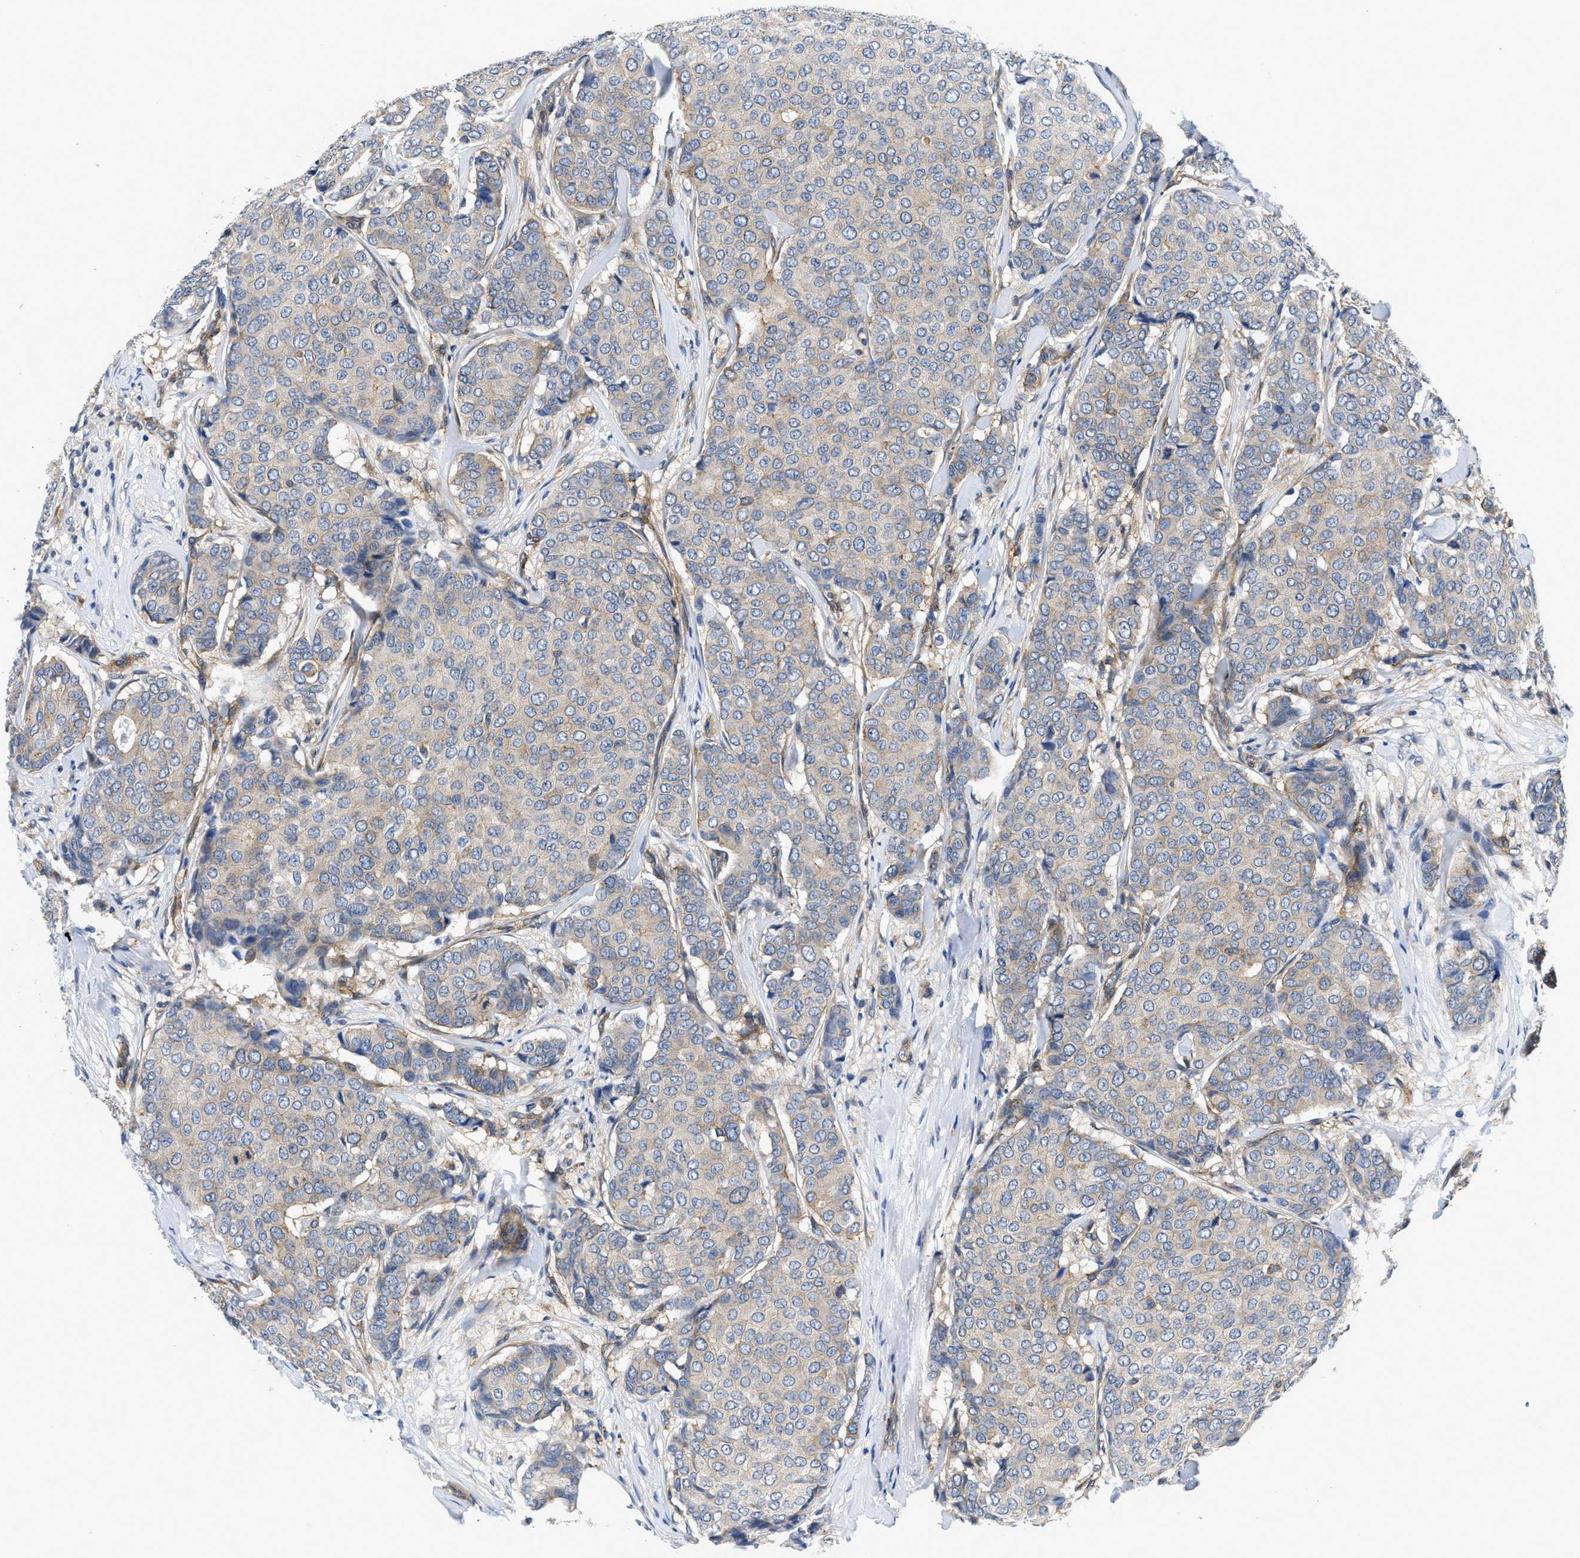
{"staining": {"intensity": "moderate", "quantity": "<25%", "location": "cytoplasmic/membranous"}, "tissue": "breast cancer", "cell_type": "Tumor cells", "image_type": "cancer", "snomed": [{"axis": "morphology", "description": "Duct carcinoma"}, {"axis": "topography", "description": "Breast"}], "caption": "IHC (DAB) staining of human breast cancer displays moderate cytoplasmic/membranous protein expression in about <25% of tumor cells. Immunohistochemistry (ihc) stains the protein of interest in brown and the nuclei are stained blue.", "gene": "RAPH1", "patient": {"sex": "female", "age": 75}}